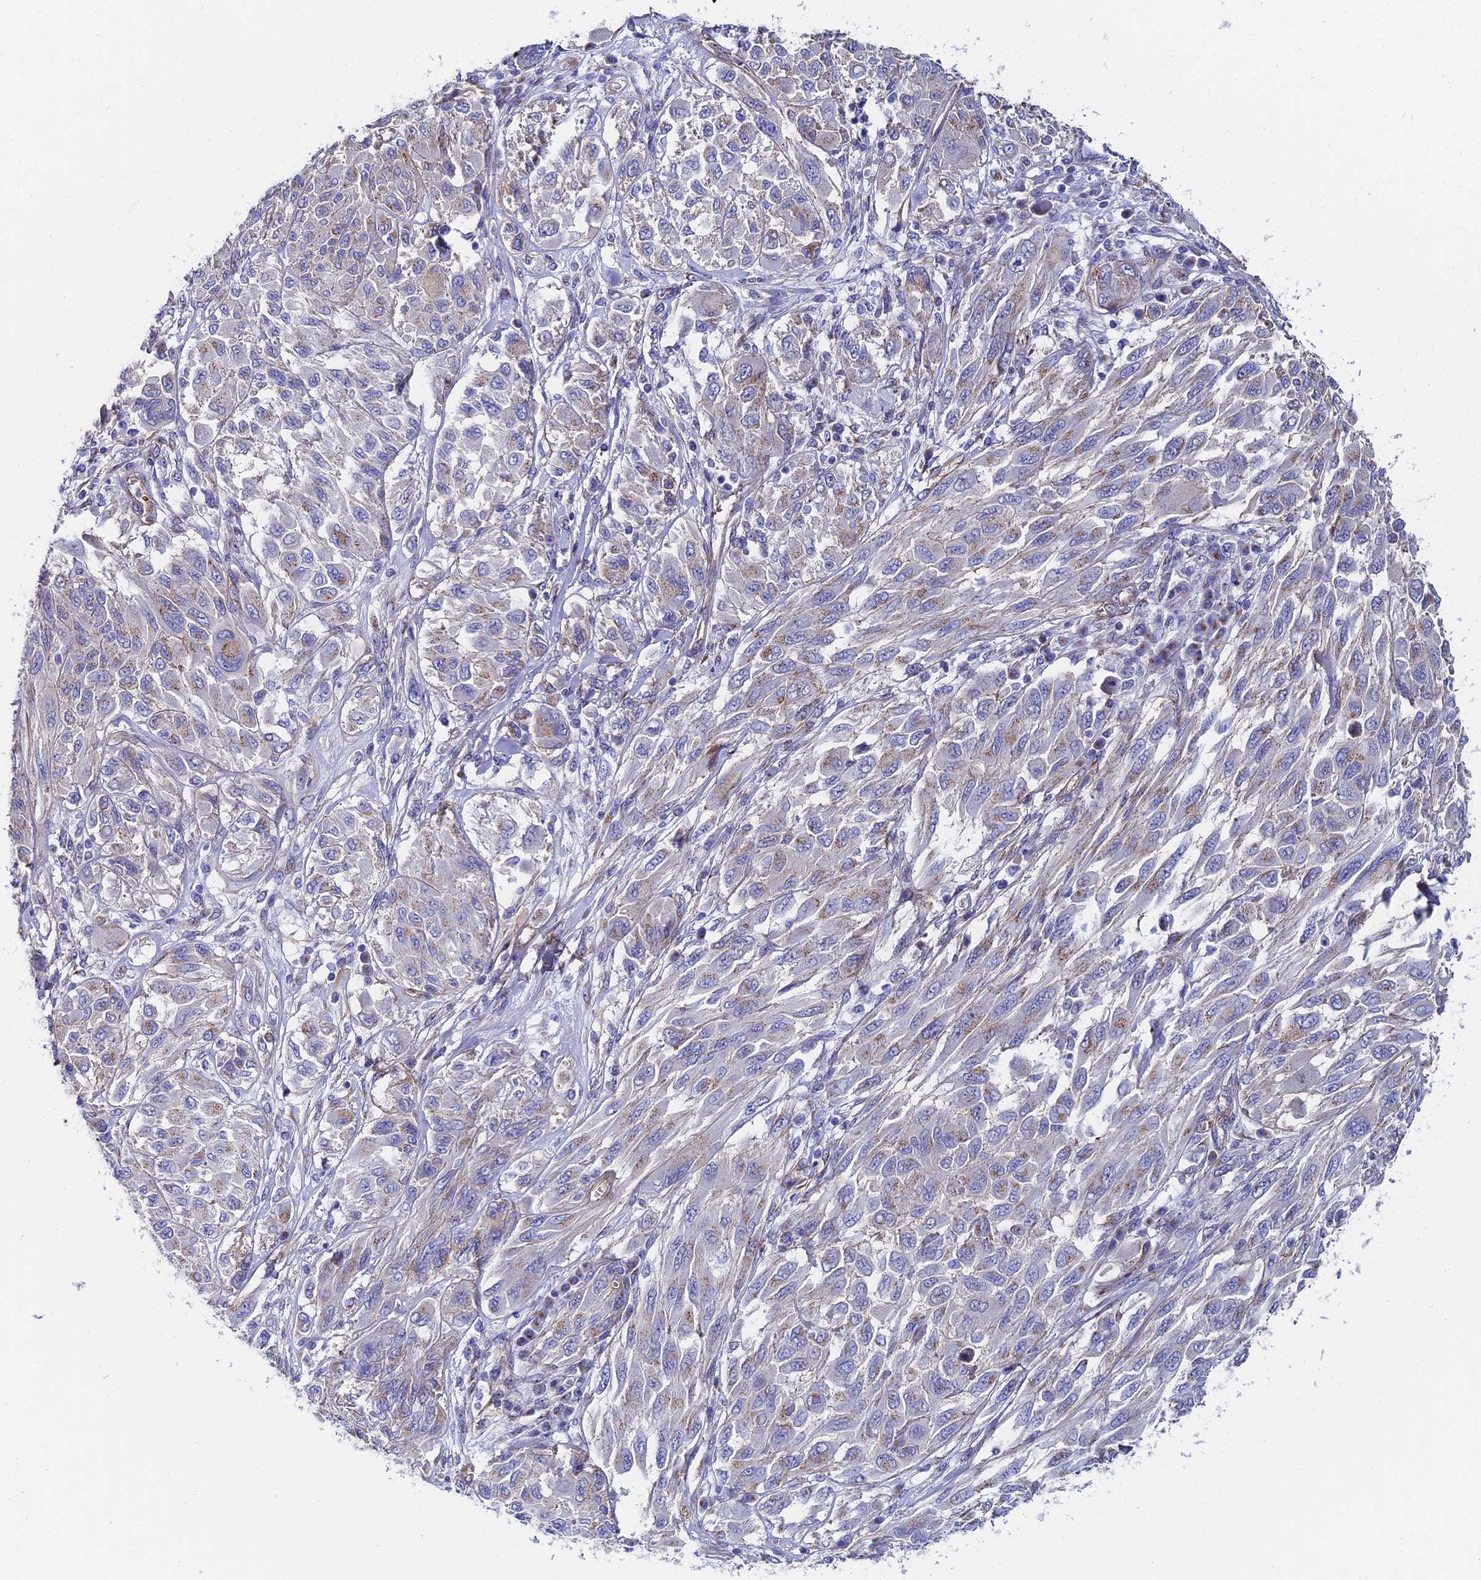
{"staining": {"intensity": "negative", "quantity": "none", "location": "none"}, "tissue": "melanoma", "cell_type": "Tumor cells", "image_type": "cancer", "snomed": [{"axis": "morphology", "description": "Malignant melanoma, NOS"}, {"axis": "topography", "description": "Skin"}], "caption": "Malignant melanoma stained for a protein using immunohistochemistry (IHC) reveals no expression tumor cells.", "gene": "ADGRF3", "patient": {"sex": "female", "age": 91}}